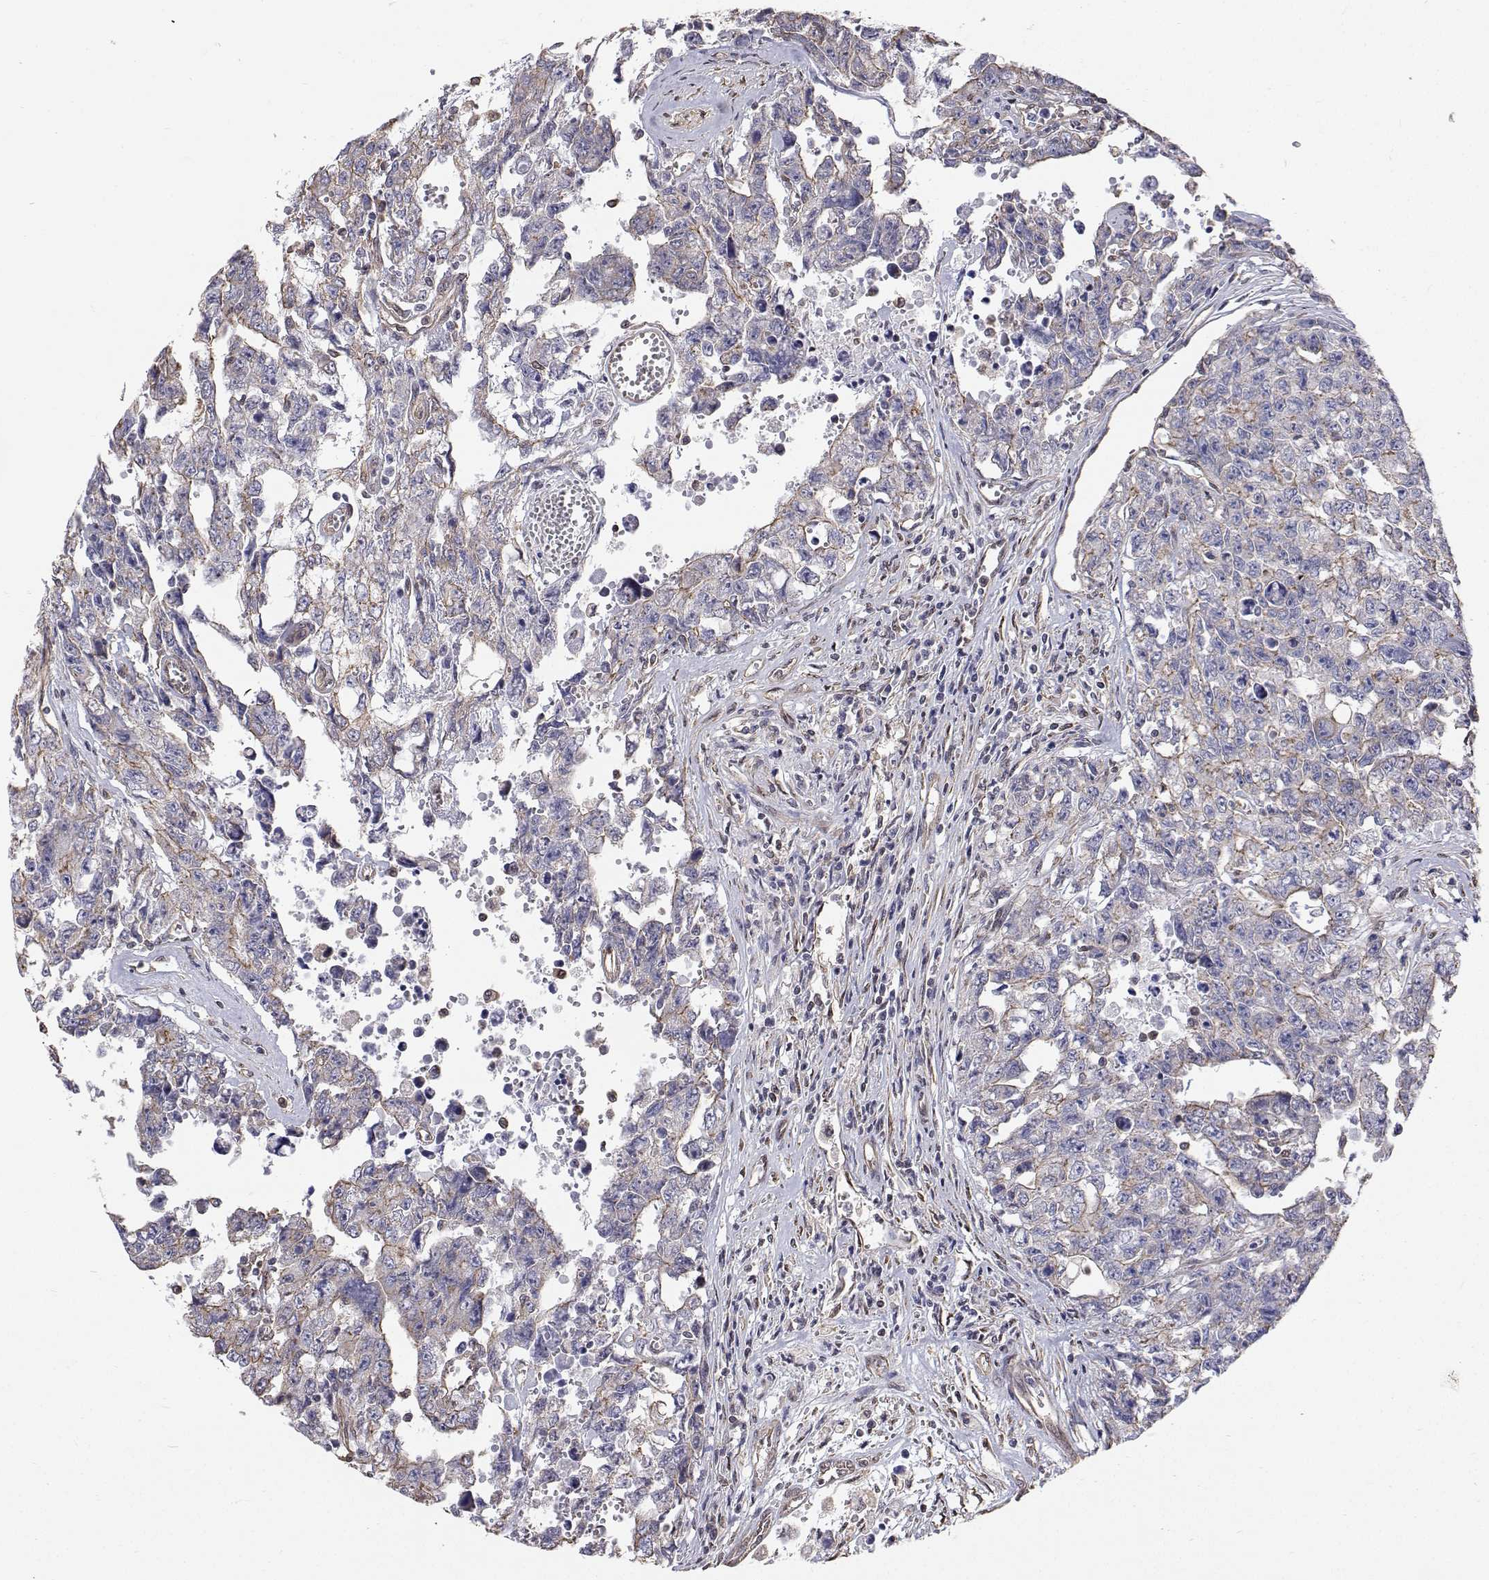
{"staining": {"intensity": "negative", "quantity": "none", "location": "none"}, "tissue": "testis cancer", "cell_type": "Tumor cells", "image_type": "cancer", "snomed": [{"axis": "morphology", "description": "Carcinoma, Embryonal, NOS"}, {"axis": "topography", "description": "Testis"}], "caption": "DAB immunohistochemical staining of testis cancer shows no significant positivity in tumor cells. (DAB immunohistochemistry (IHC) with hematoxylin counter stain).", "gene": "GSDMA", "patient": {"sex": "male", "age": 24}}